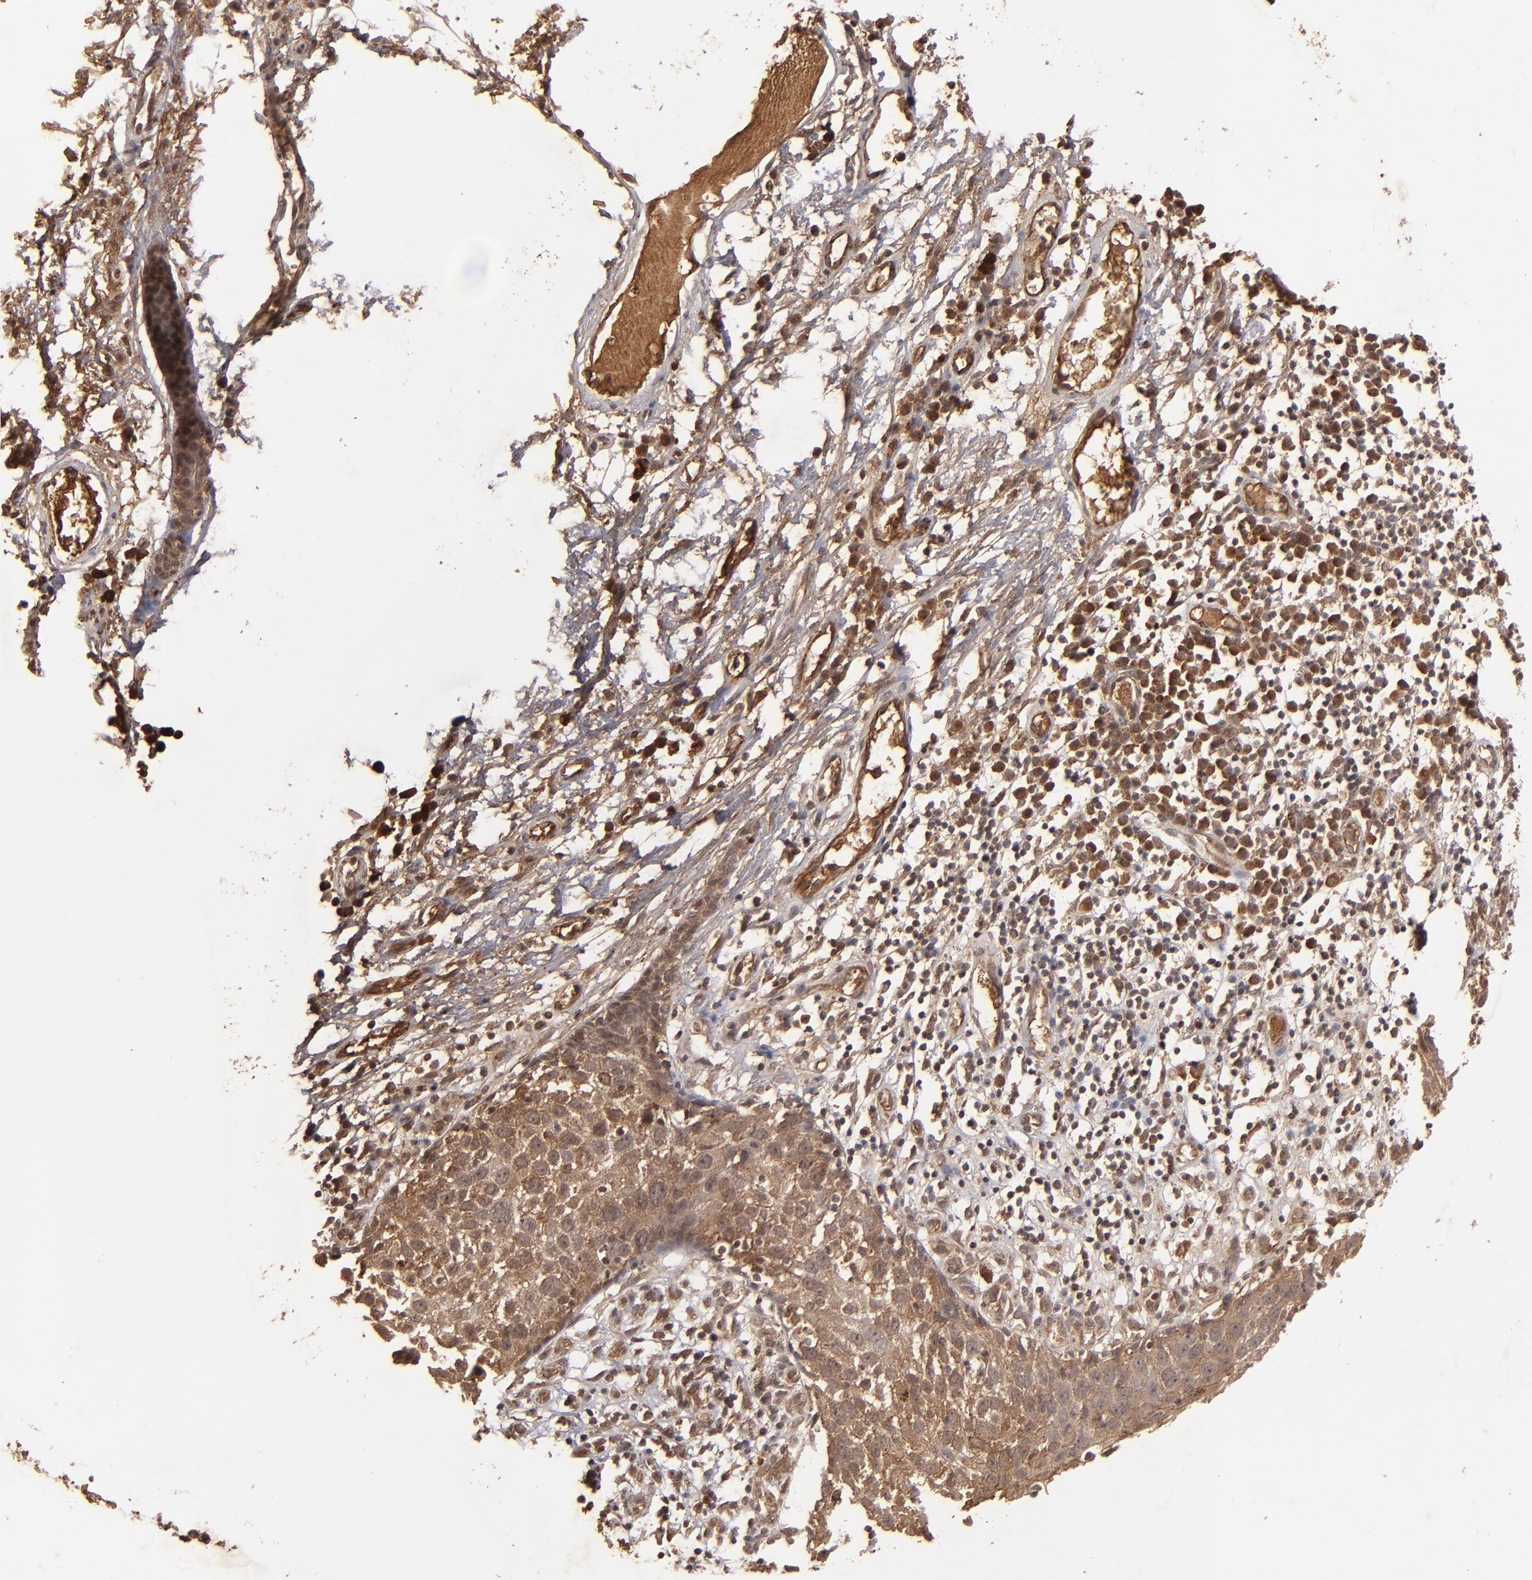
{"staining": {"intensity": "strong", "quantity": ">75%", "location": "cytoplasmic/membranous"}, "tissue": "skin cancer", "cell_type": "Tumor cells", "image_type": "cancer", "snomed": [{"axis": "morphology", "description": "Squamous cell carcinoma, NOS"}, {"axis": "topography", "description": "Skin"}], "caption": "Protein expression analysis of skin cancer (squamous cell carcinoma) shows strong cytoplasmic/membranous positivity in approximately >75% of tumor cells.", "gene": "TENM1", "patient": {"sex": "male", "age": 87}}